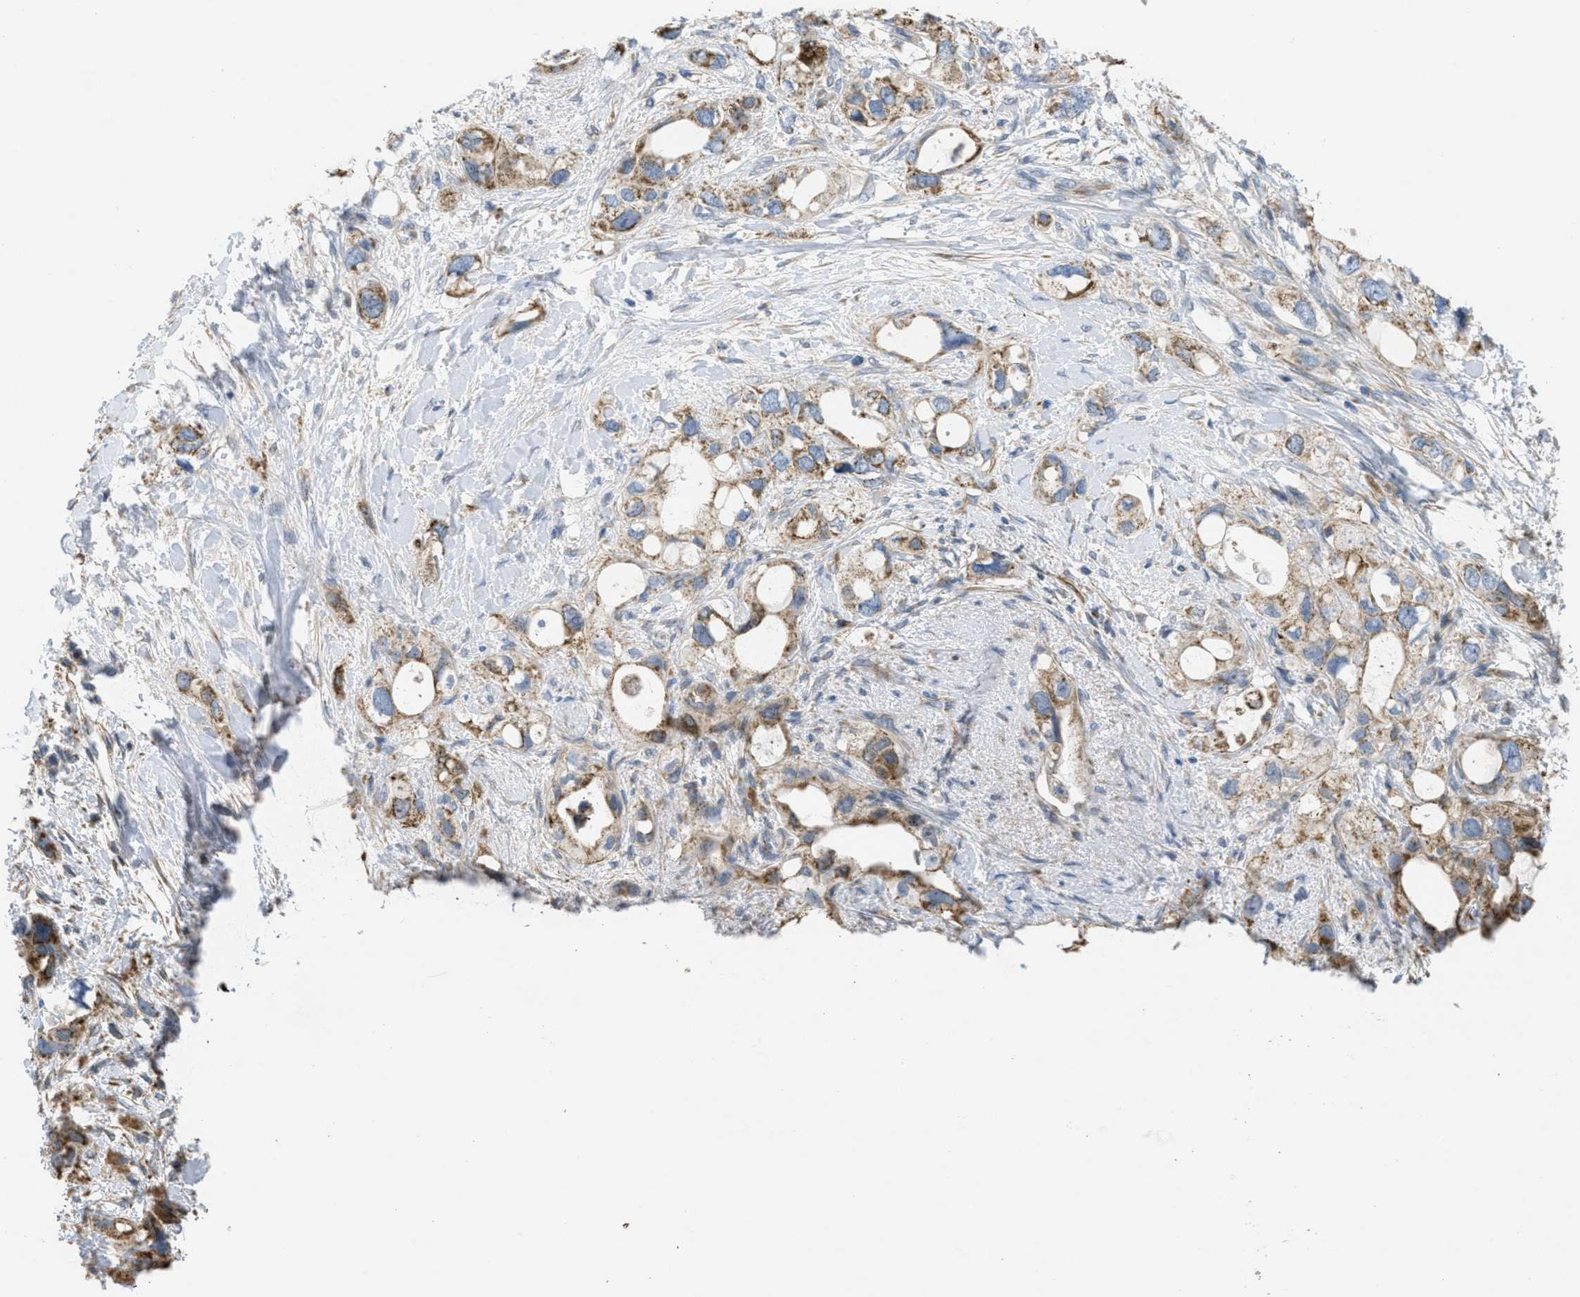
{"staining": {"intensity": "moderate", "quantity": ">75%", "location": "cytoplasmic/membranous"}, "tissue": "pancreatic cancer", "cell_type": "Tumor cells", "image_type": "cancer", "snomed": [{"axis": "morphology", "description": "Adenocarcinoma, NOS"}, {"axis": "topography", "description": "Pancreas"}], "caption": "Protein analysis of pancreatic adenocarcinoma tissue shows moderate cytoplasmic/membranous staining in about >75% of tumor cells.", "gene": "BTN3A1", "patient": {"sex": "female", "age": 56}}